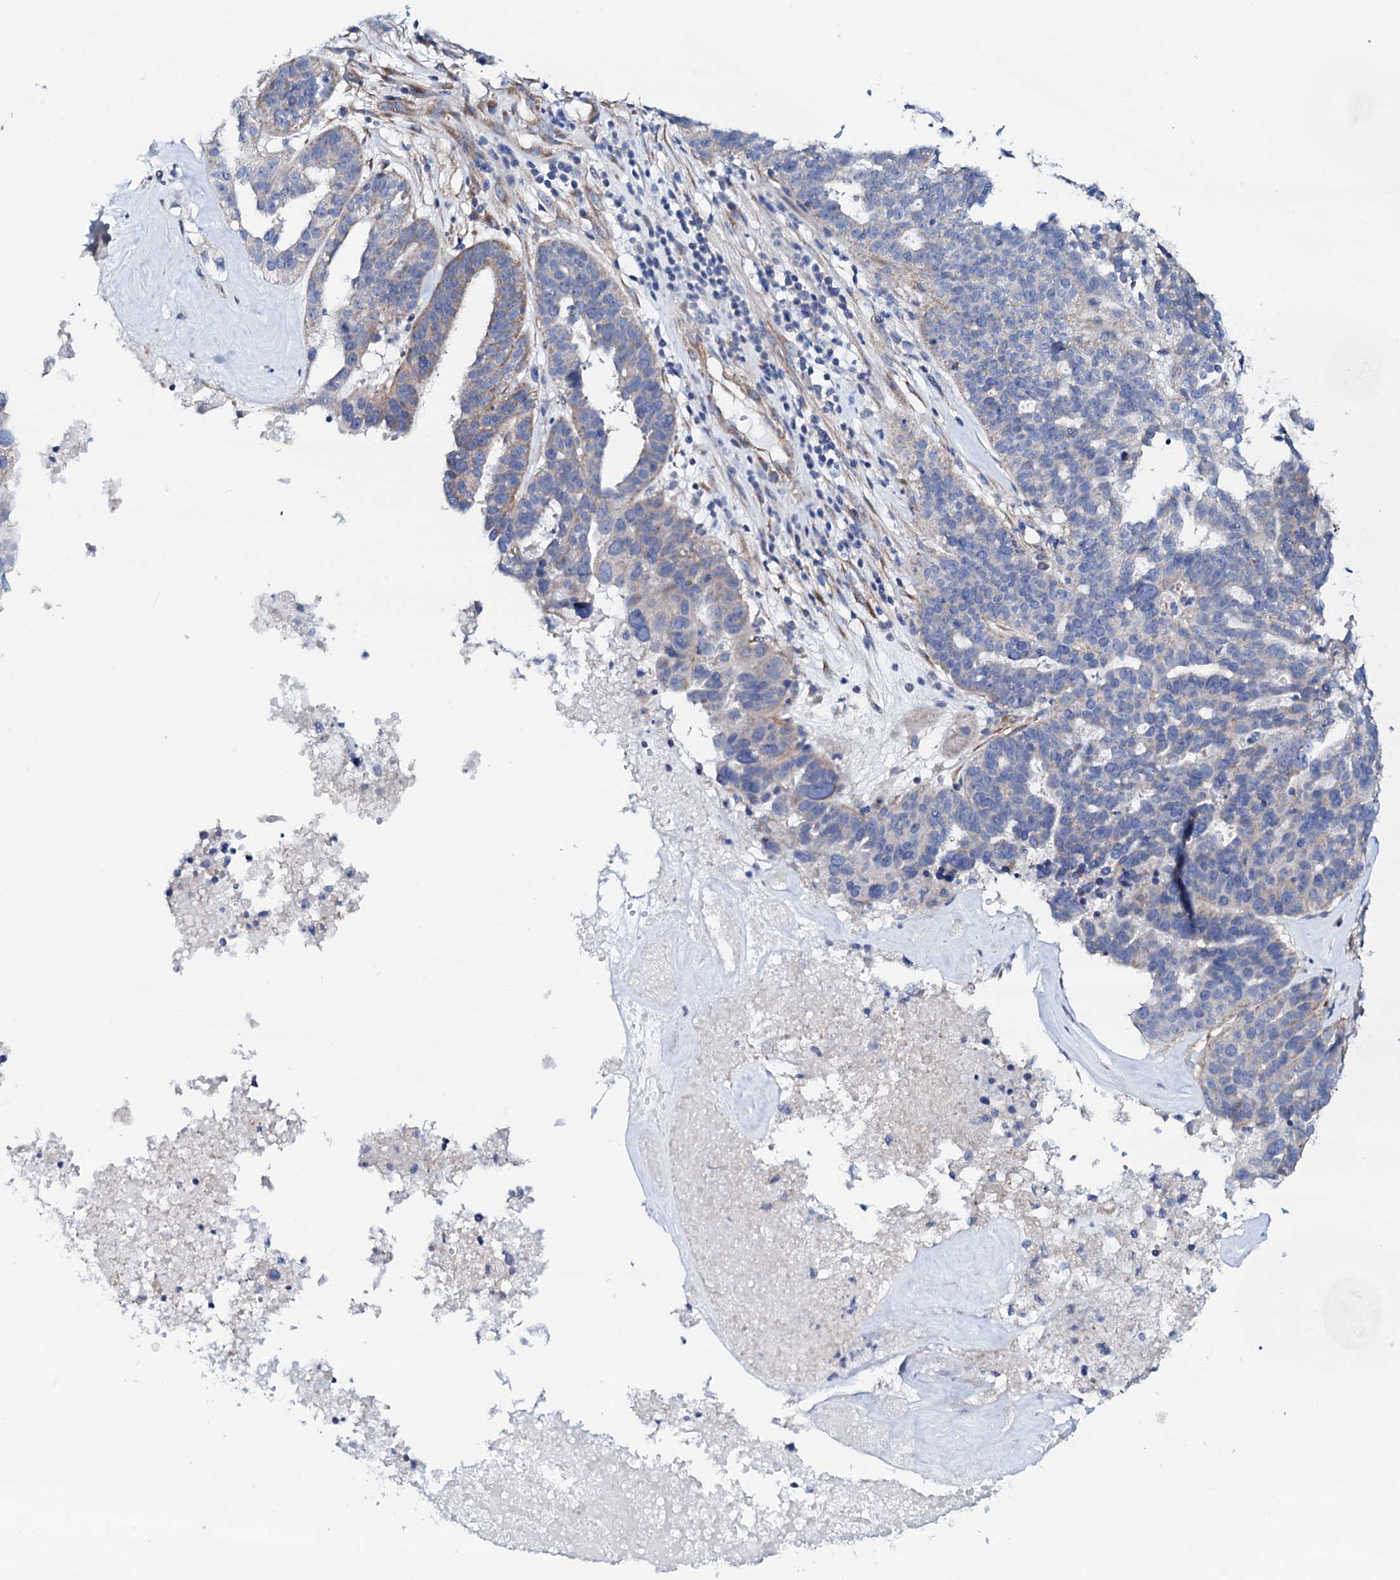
{"staining": {"intensity": "weak", "quantity": "<25%", "location": "cytoplasmic/membranous"}, "tissue": "ovarian cancer", "cell_type": "Tumor cells", "image_type": "cancer", "snomed": [{"axis": "morphology", "description": "Cystadenocarcinoma, serous, NOS"}, {"axis": "topography", "description": "Ovary"}], "caption": "A histopathology image of human ovarian serous cystadenocarcinoma is negative for staining in tumor cells.", "gene": "STARD13", "patient": {"sex": "female", "age": 59}}